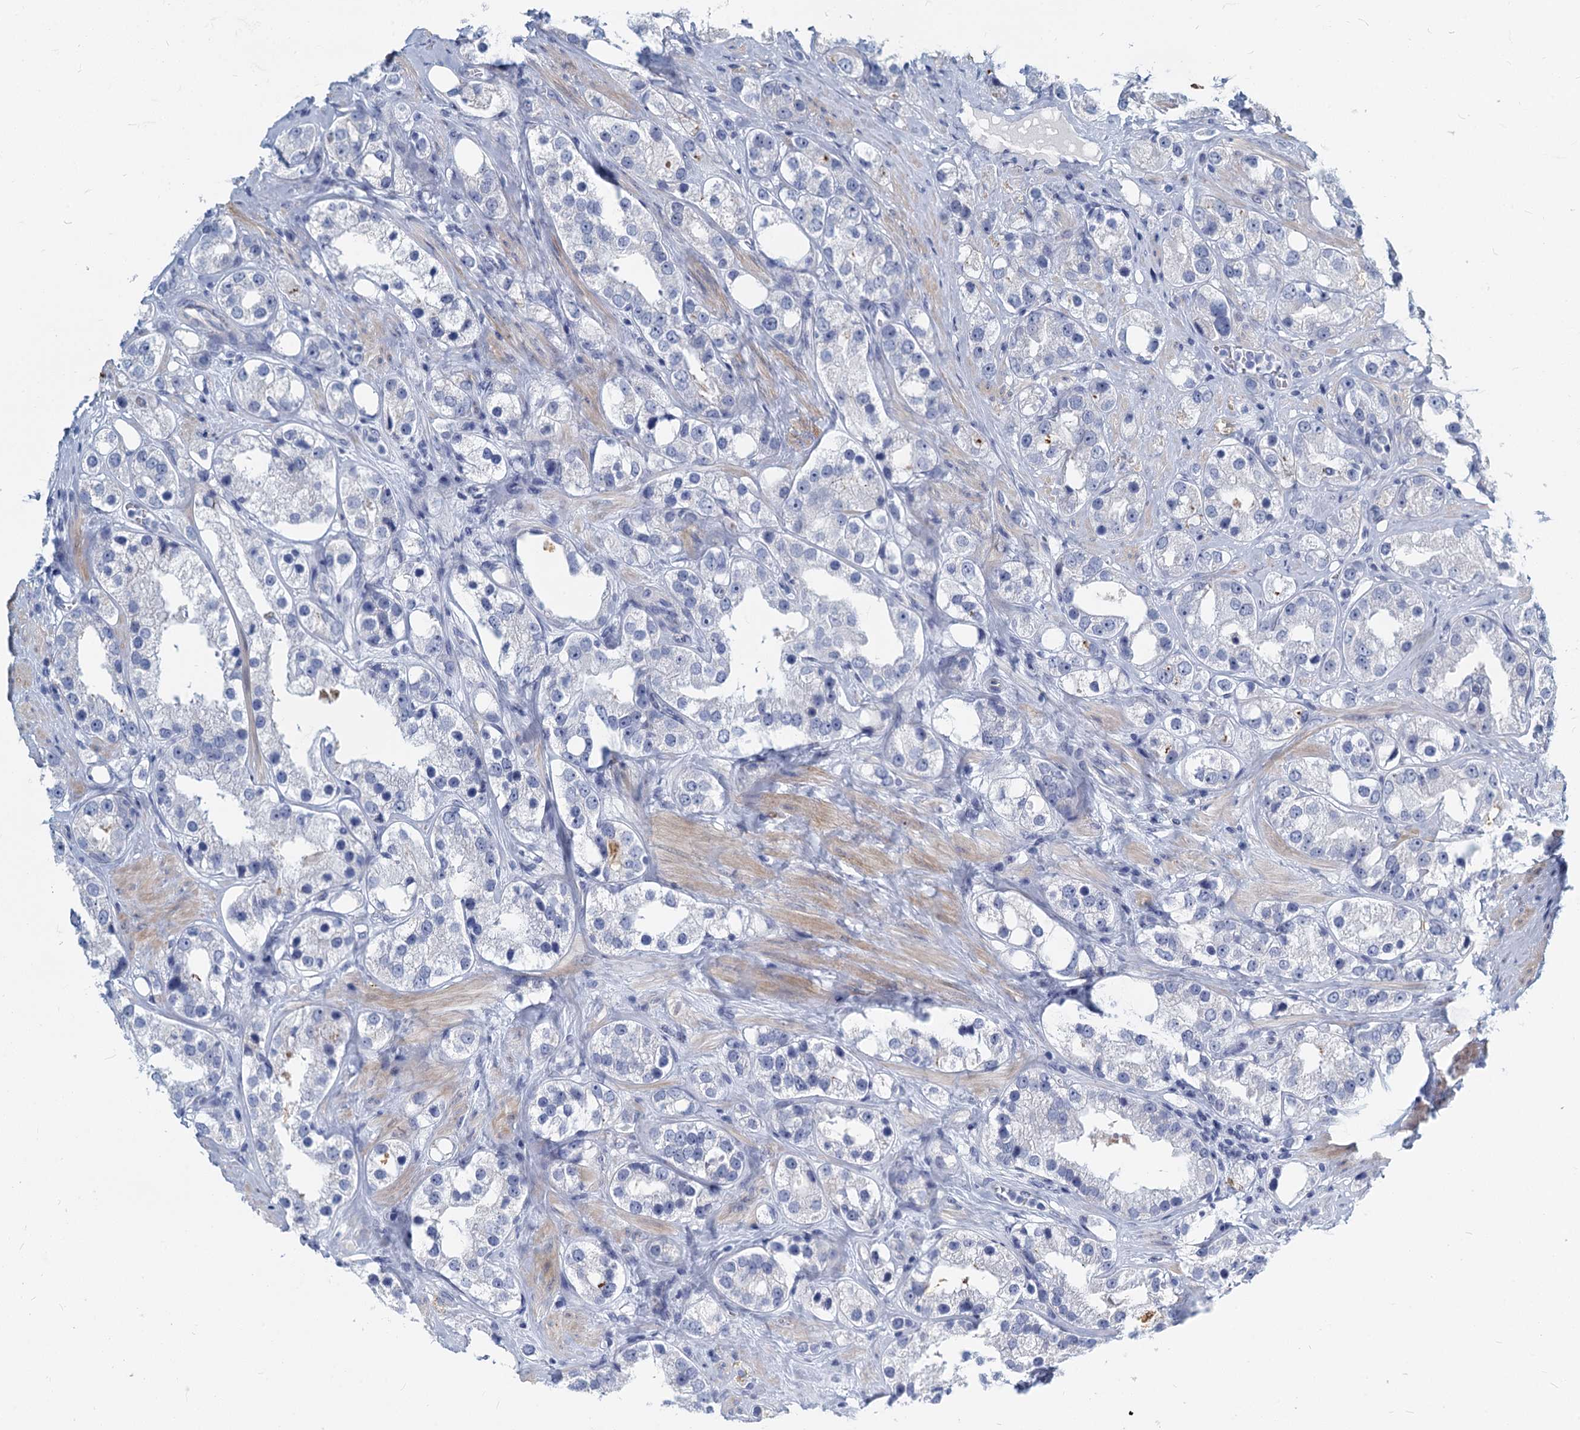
{"staining": {"intensity": "negative", "quantity": "none", "location": "none"}, "tissue": "prostate cancer", "cell_type": "Tumor cells", "image_type": "cancer", "snomed": [{"axis": "morphology", "description": "Adenocarcinoma, NOS"}, {"axis": "topography", "description": "Prostate"}], "caption": "Human prostate cancer (adenocarcinoma) stained for a protein using IHC exhibits no expression in tumor cells.", "gene": "GSTM3", "patient": {"sex": "male", "age": 79}}